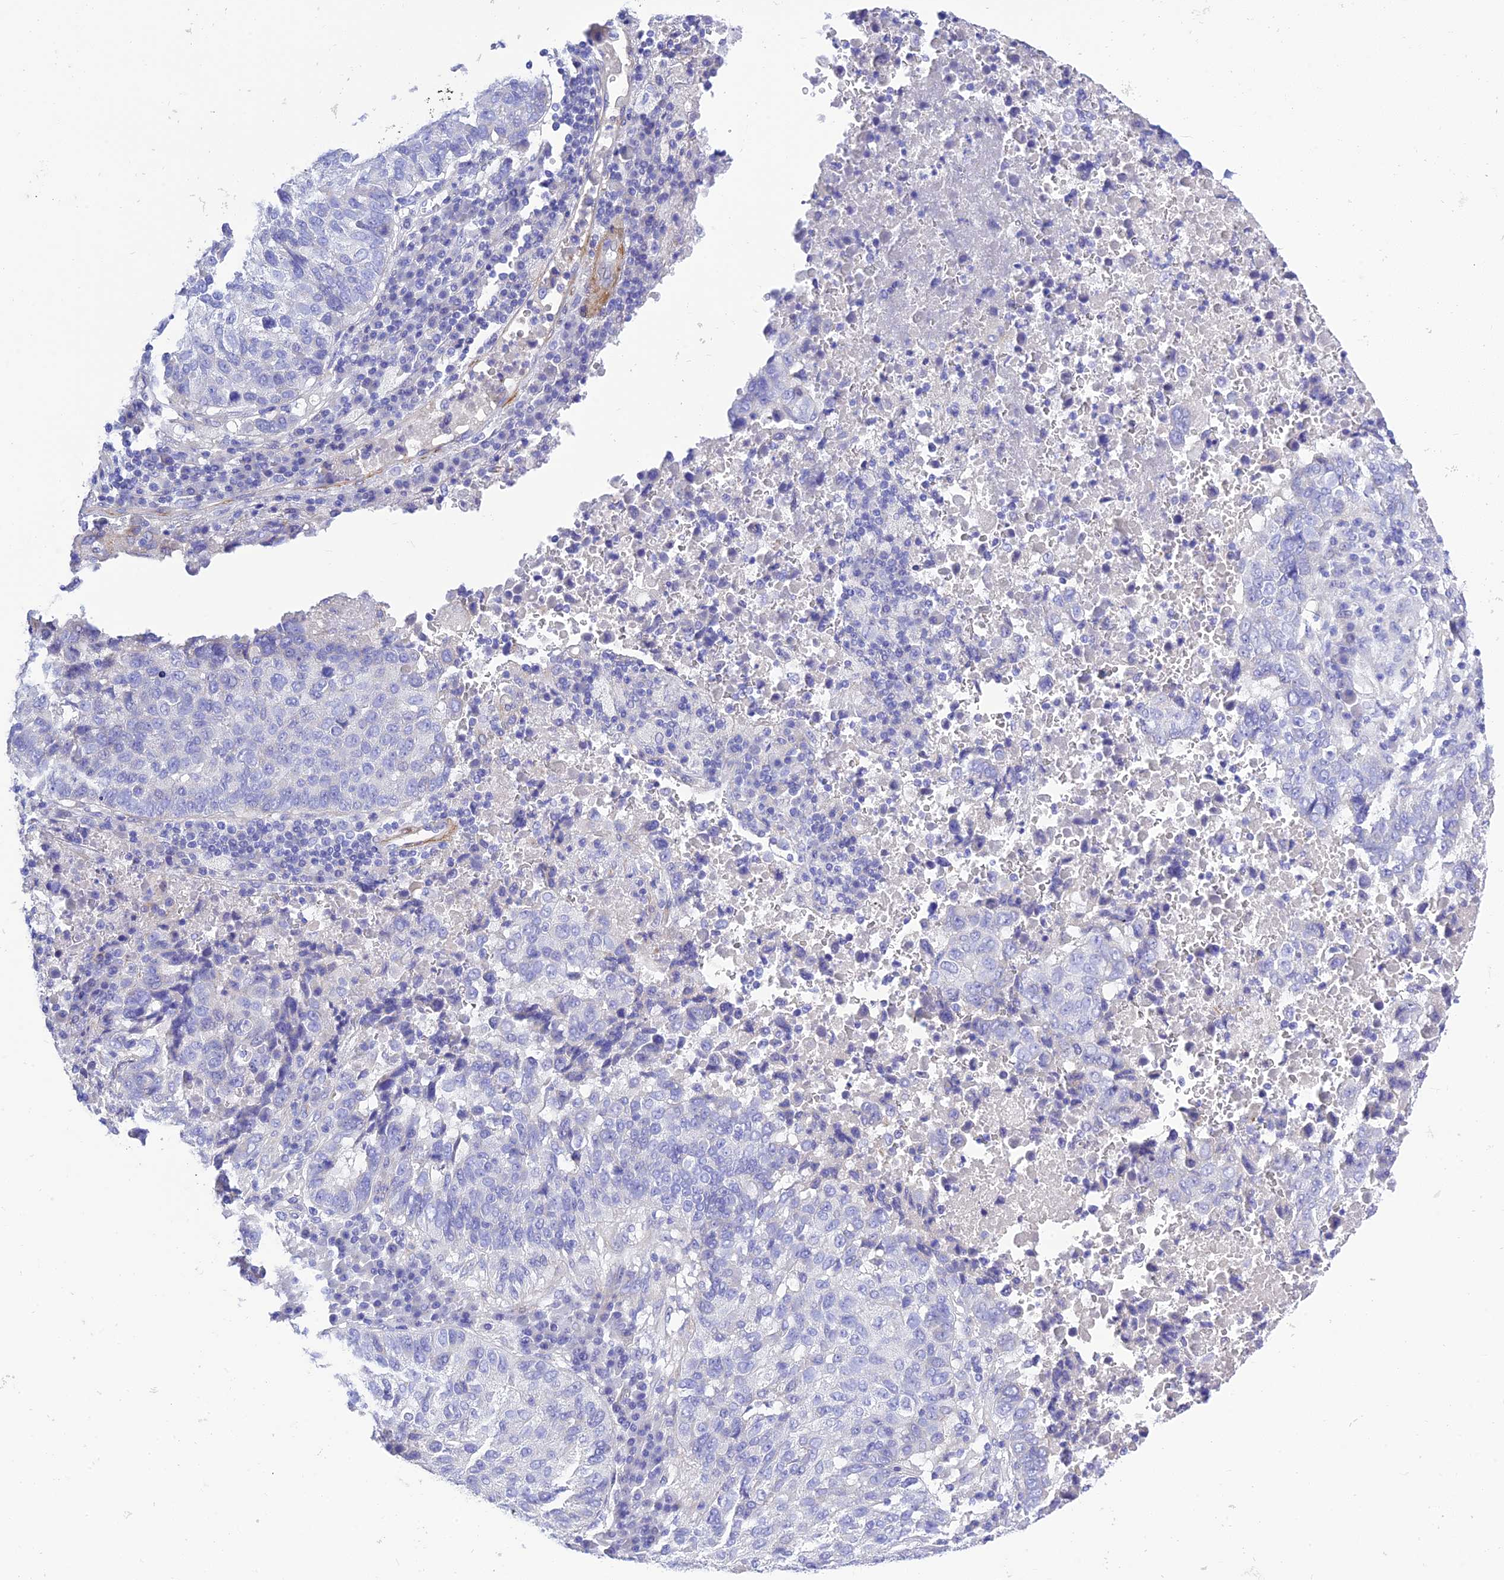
{"staining": {"intensity": "negative", "quantity": "none", "location": "none"}, "tissue": "lung cancer", "cell_type": "Tumor cells", "image_type": "cancer", "snomed": [{"axis": "morphology", "description": "Squamous cell carcinoma, NOS"}, {"axis": "topography", "description": "Lung"}], "caption": "This is a image of IHC staining of lung squamous cell carcinoma, which shows no positivity in tumor cells.", "gene": "FRA10AC1", "patient": {"sex": "male", "age": 73}}